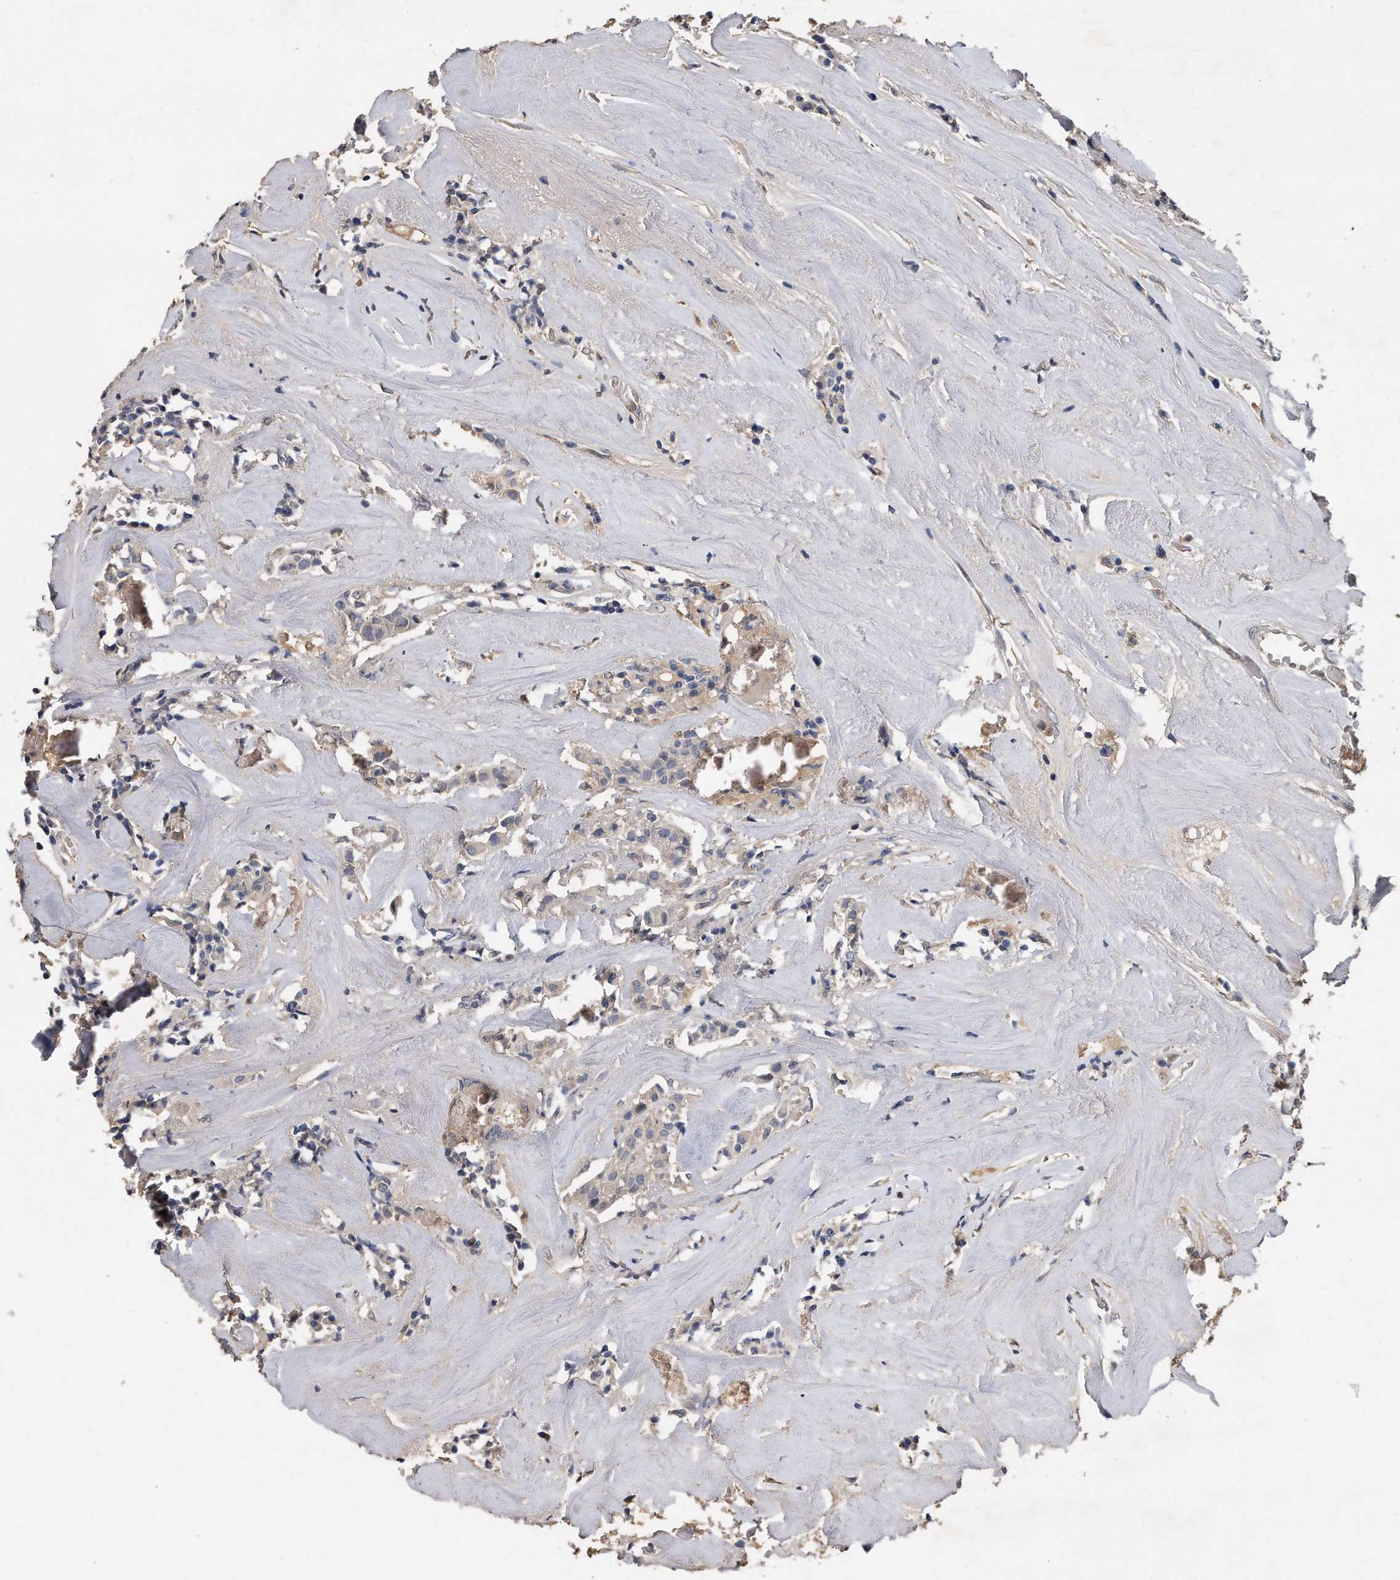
{"staining": {"intensity": "negative", "quantity": "none", "location": "none"}, "tissue": "head and neck cancer", "cell_type": "Tumor cells", "image_type": "cancer", "snomed": [{"axis": "morphology", "description": "Adenocarcinoma, NOS"}, {"axis": "topography", "description": "Salivary gland"}, {"axis": "topography", "description": "Head-Neck"}], "caption": "DAB (3,3'-diaminobenzidine) immunohistochemical staining of head and neck adenocarcinoma demonstrates no significant positivity in tumor cells.", "gene": "HOMER3", "patient": {"sex": "female", "age": 65}}